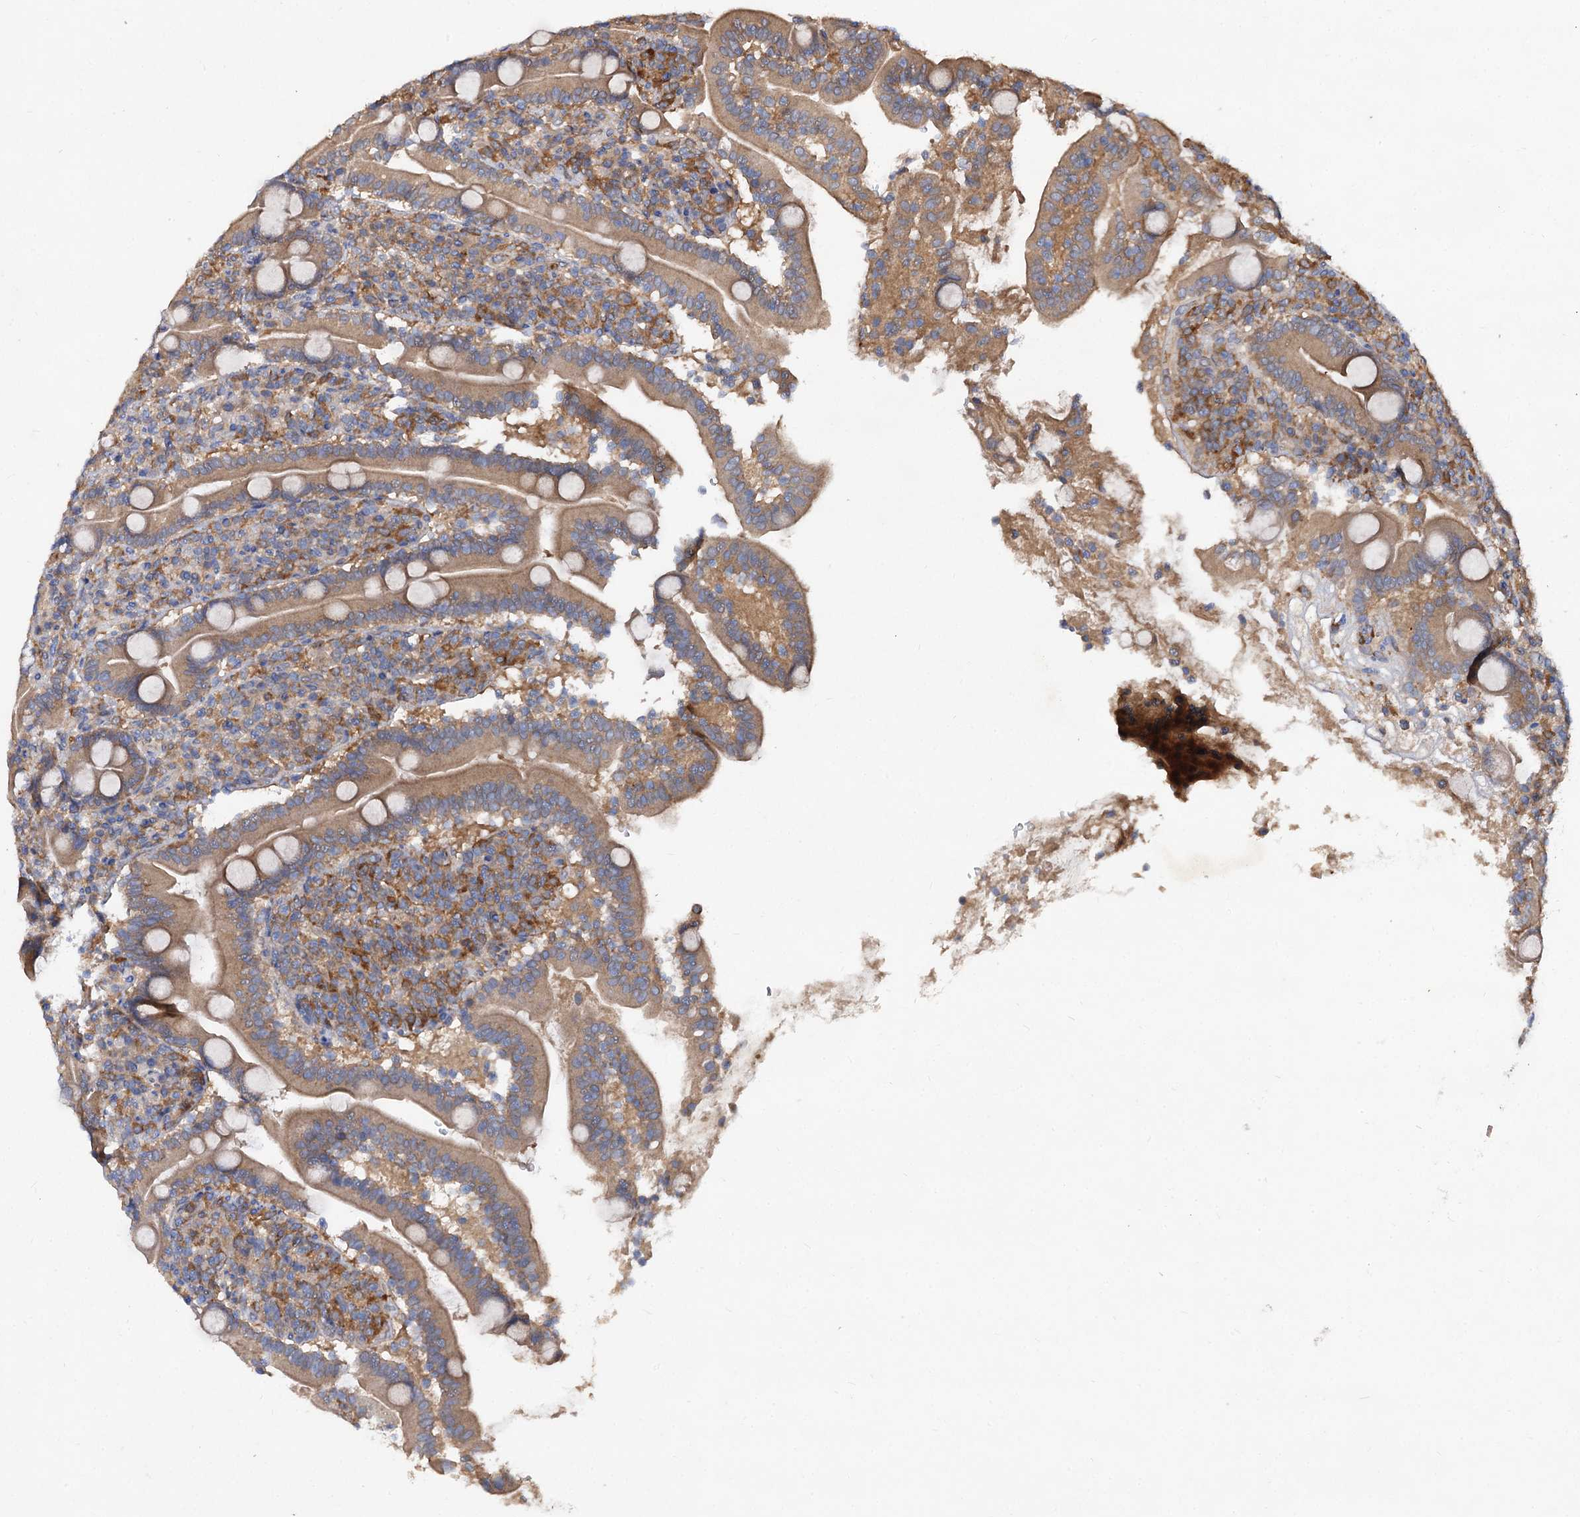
{"staining": {"intensity": "weak", "quantity": "25%-75%", "location": "cytoplasmic/membranous"}, "tissue": "duodenum", "cell_type": "Glandular cells", "image_type": "normal", "snomed": [{"axis": "morphology", "description": "Normal tissue, NOS"}, {"axis": "topography", "description": "Duodenum"}], "caption": "The photomicrograph exhibits immunohistochemical staining of unremarkable duodenum. There is weak cytoplasmic/membranous staining is identified in about 25%-75% of glandular cells.", "gene": "VPS29", "patient": {"sex": "male", "age": 35}}